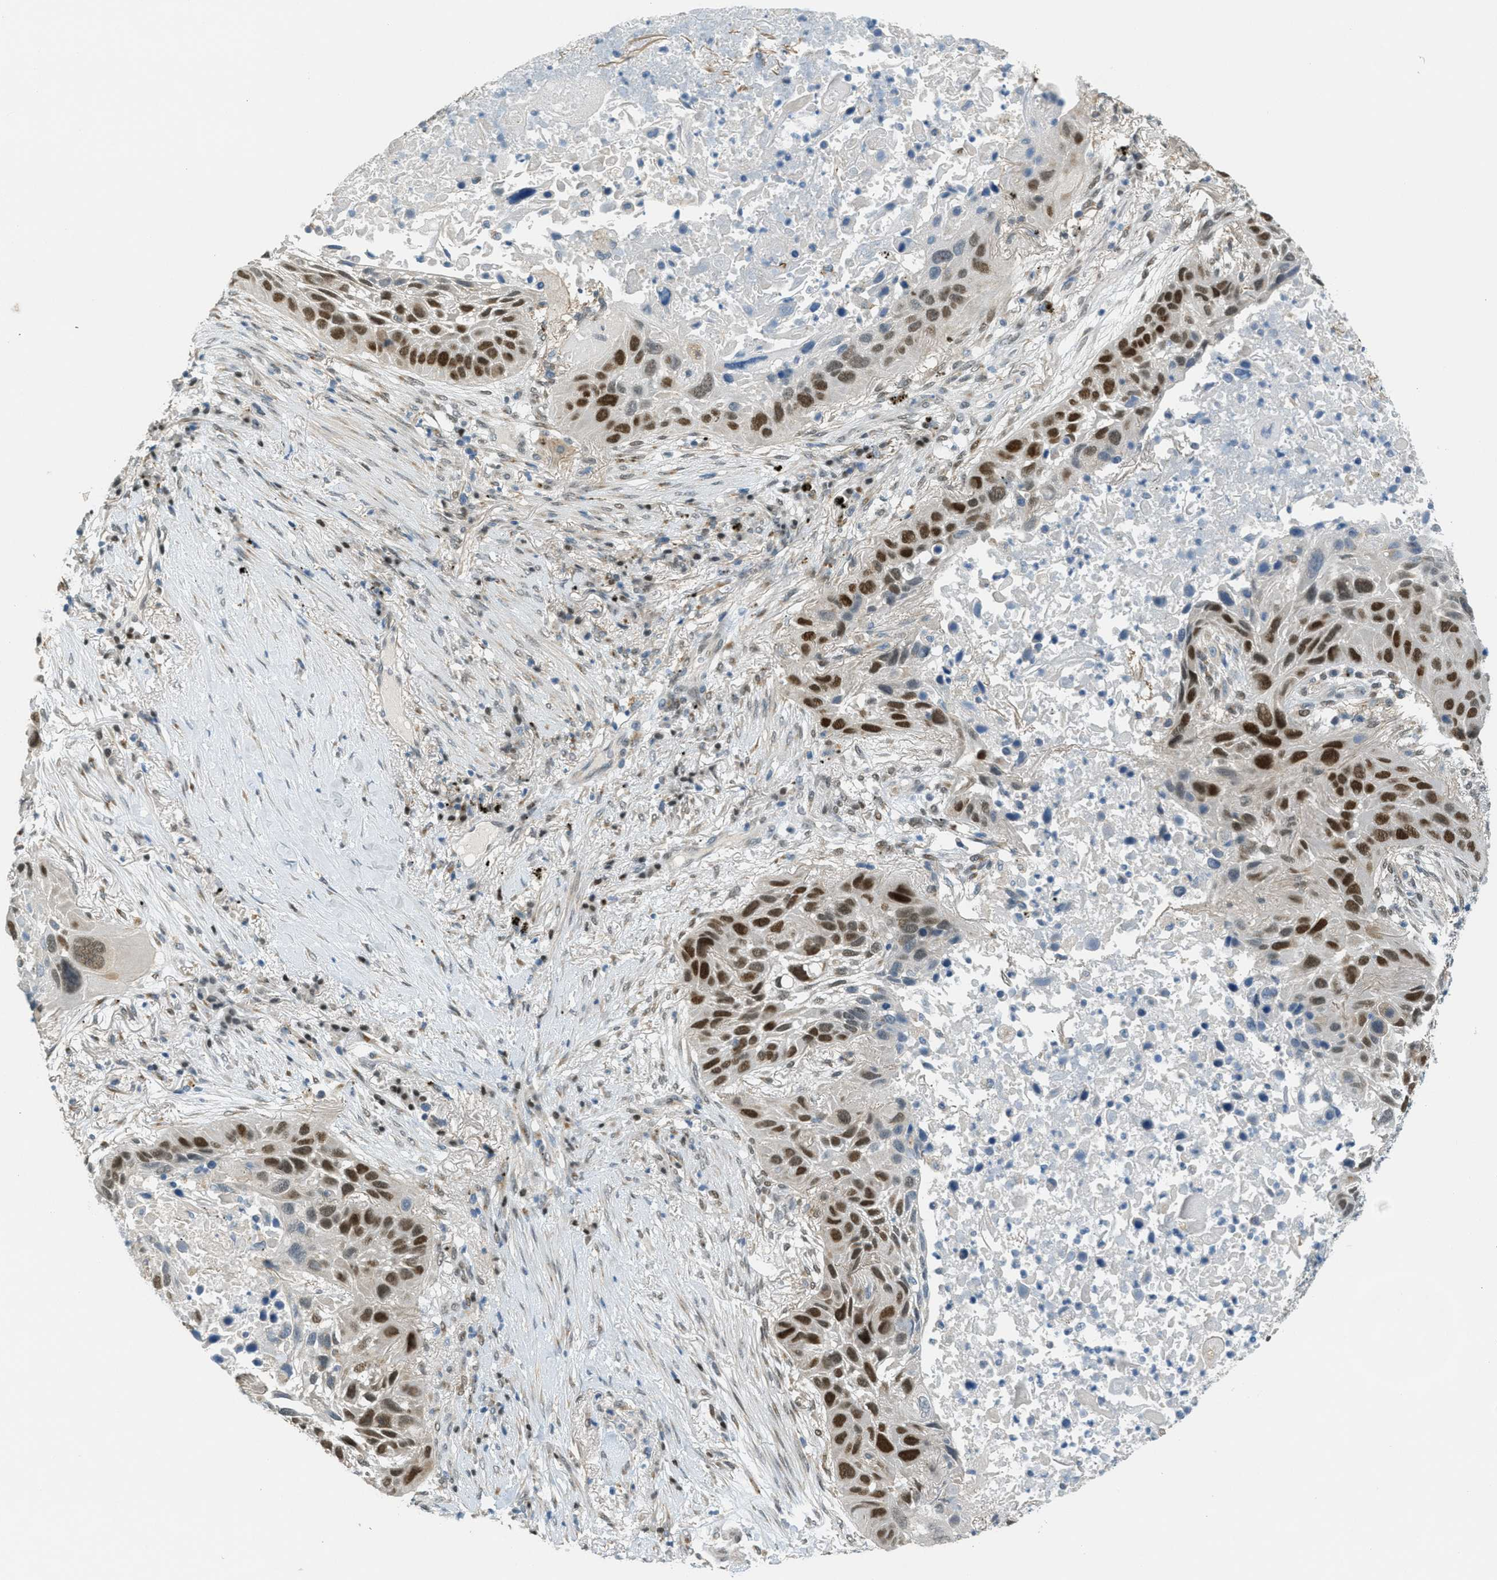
{"staining": {"intensity": "strong", "quantity": ">75%", "location": "nuclear"}, "tissue": "lung cancer", "cell_type": "Tumor cells", "image_type": "cancer", "snomed": [{"axis": "morphology", "description": "Squamous cell carcinoma, NOS"}, {"axis": "topography", "description": "Lung"}], "caption": "Protein expression analysis of lung cancer (squamous cell carcinoma) reveals strong nuclear expression in about >75% of tumor cells.", "gene": "TCF3", "patient": {"sex": "male", "age": 57}}